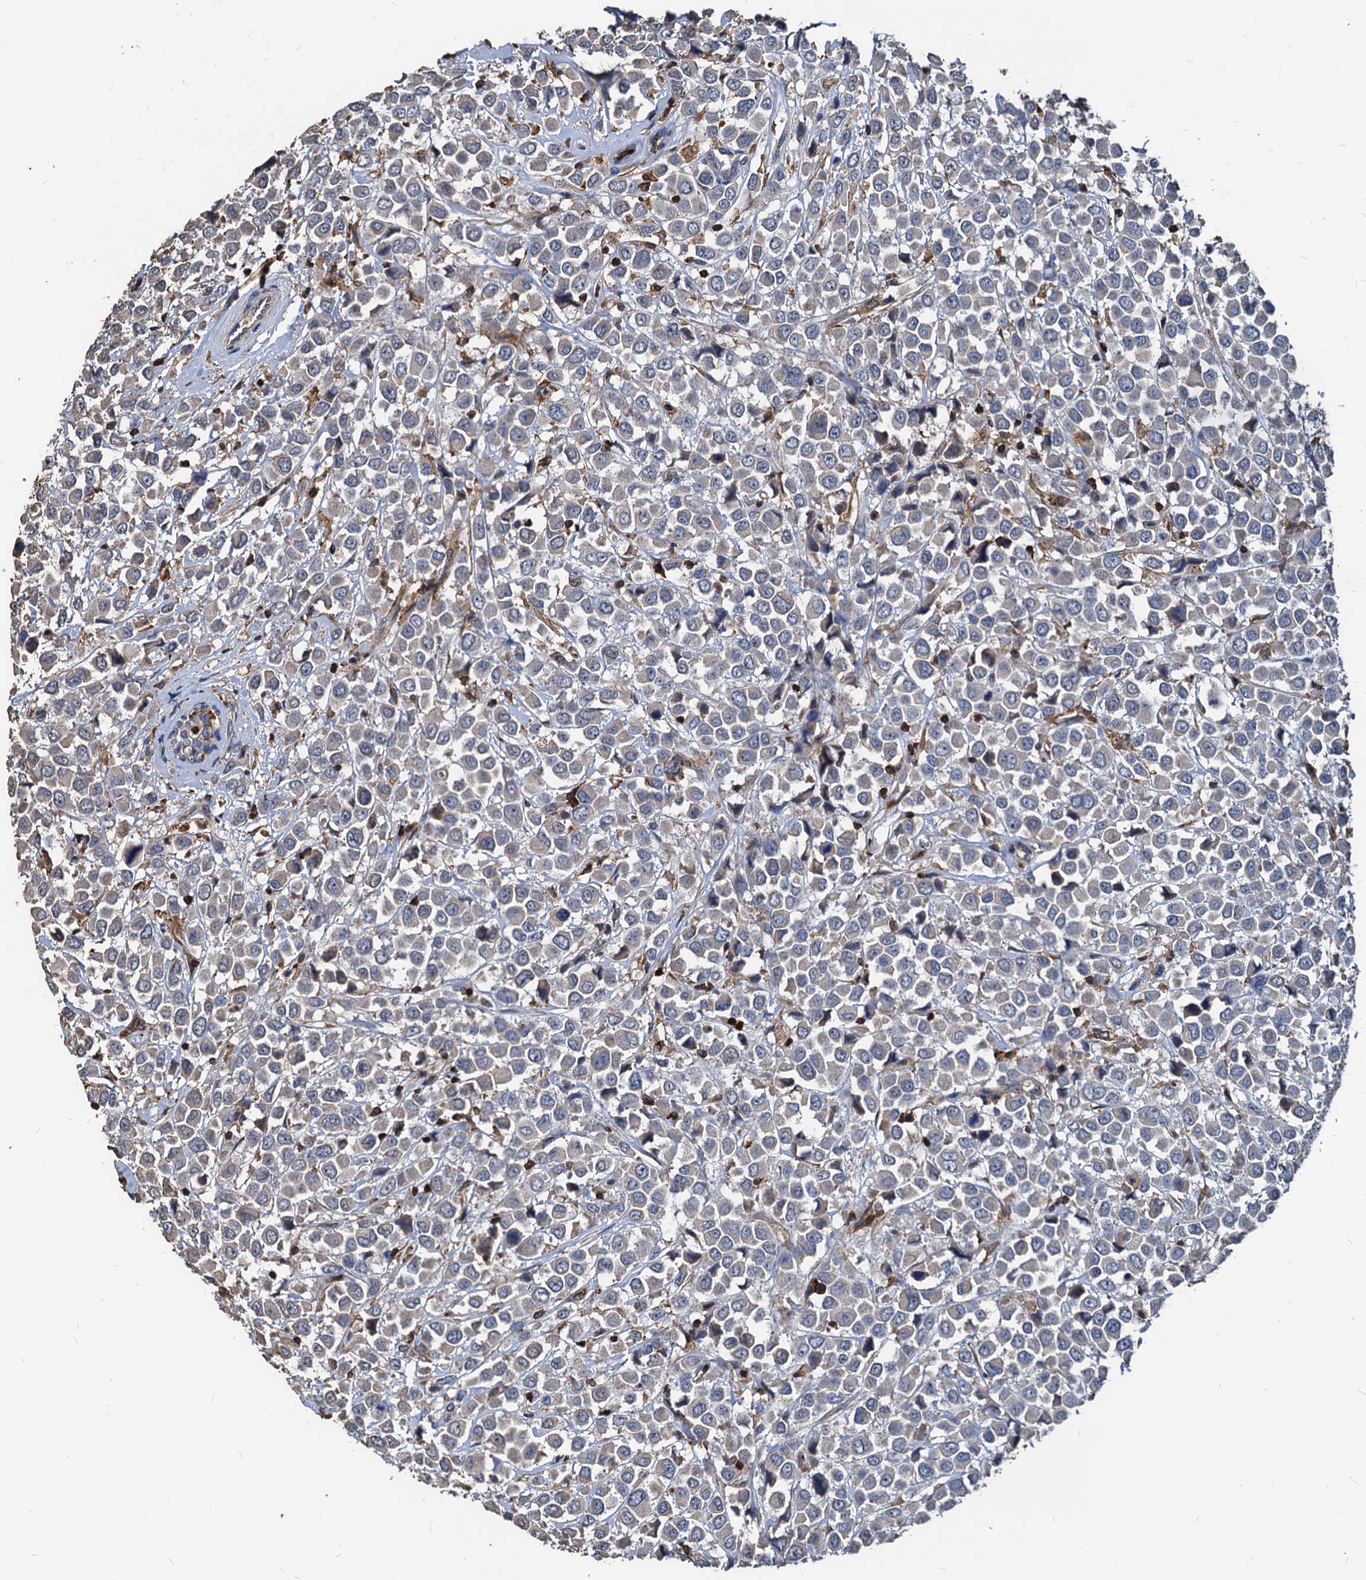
{"staining": {"intensity": "weak", "quantity": "<25%", "location": "cytoplasmic/membranous"}, "tissue": "breast cancer", "cell_type": "Tumor cells", "image_type": "cancer", "snomed": [{"axis": "morphology", "description": "Duct carcinoma"}, {"axis": "topography", "description": "Breast"}], "caption": "Image shows no protein expression in tumor cells of breast intraductal carcinoma tissue.", "gene": "LCP2", "patient": {"sex": "female", "age": 61}}